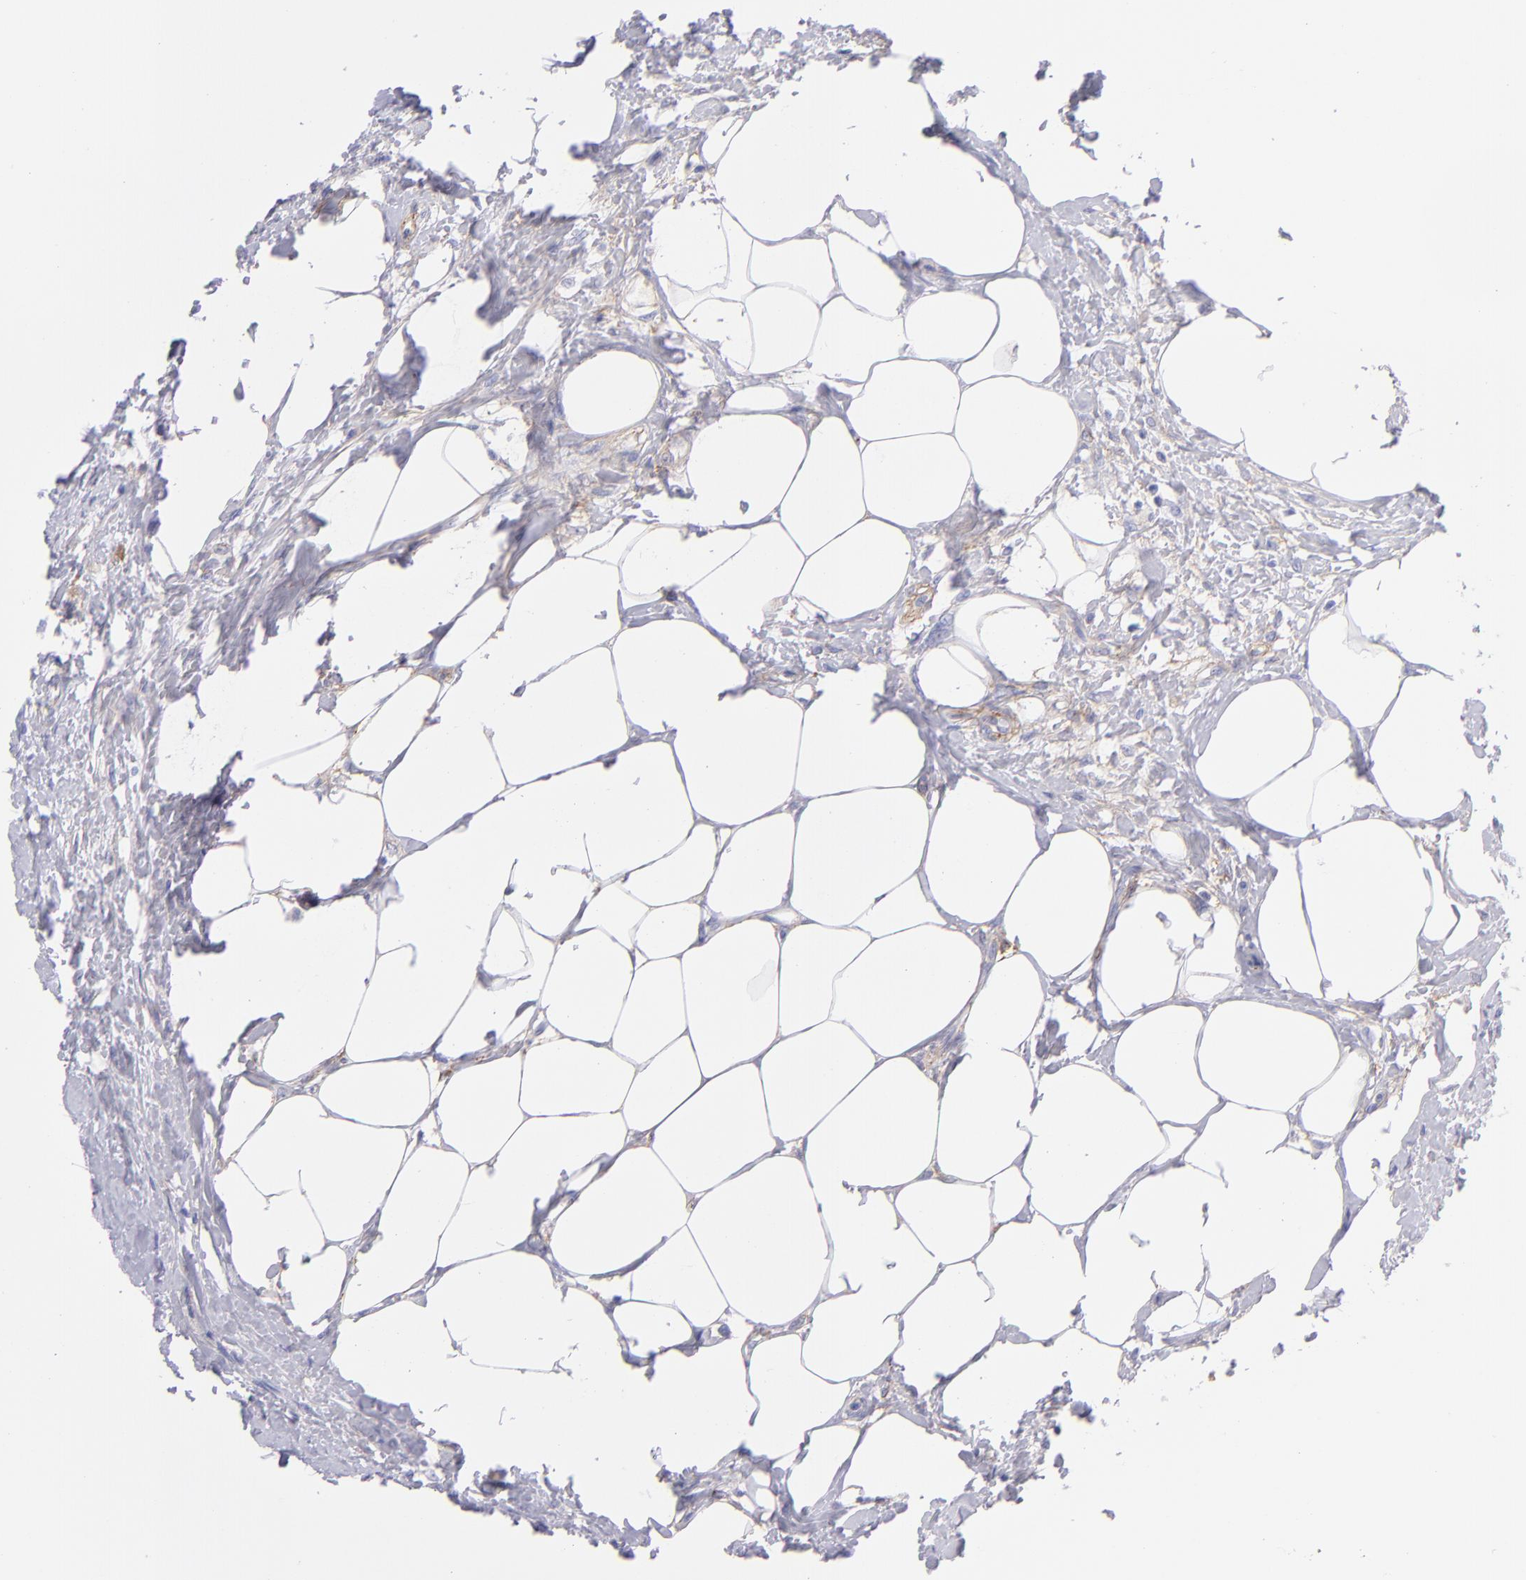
{"staining": {"intensity": "negative", "quantity": "none", "location": "none"}, "tissue": "urothelial cancer", "cell_type": "Tumor cells", "image_type": "cancer", "snomed": [{"axis": "morphology", "description": "Urothelial carcinoma, High grade"}, {"axis": "topography", "description": "Urinary bladder"}], "caption": "Histopathology image shows no significant protein expression in tumor cells of urothelial carcinoma (high-grade). Nuclei are stained in blue.", "gene": "CD81", "patient": {"sex": "male", "age": 56}}